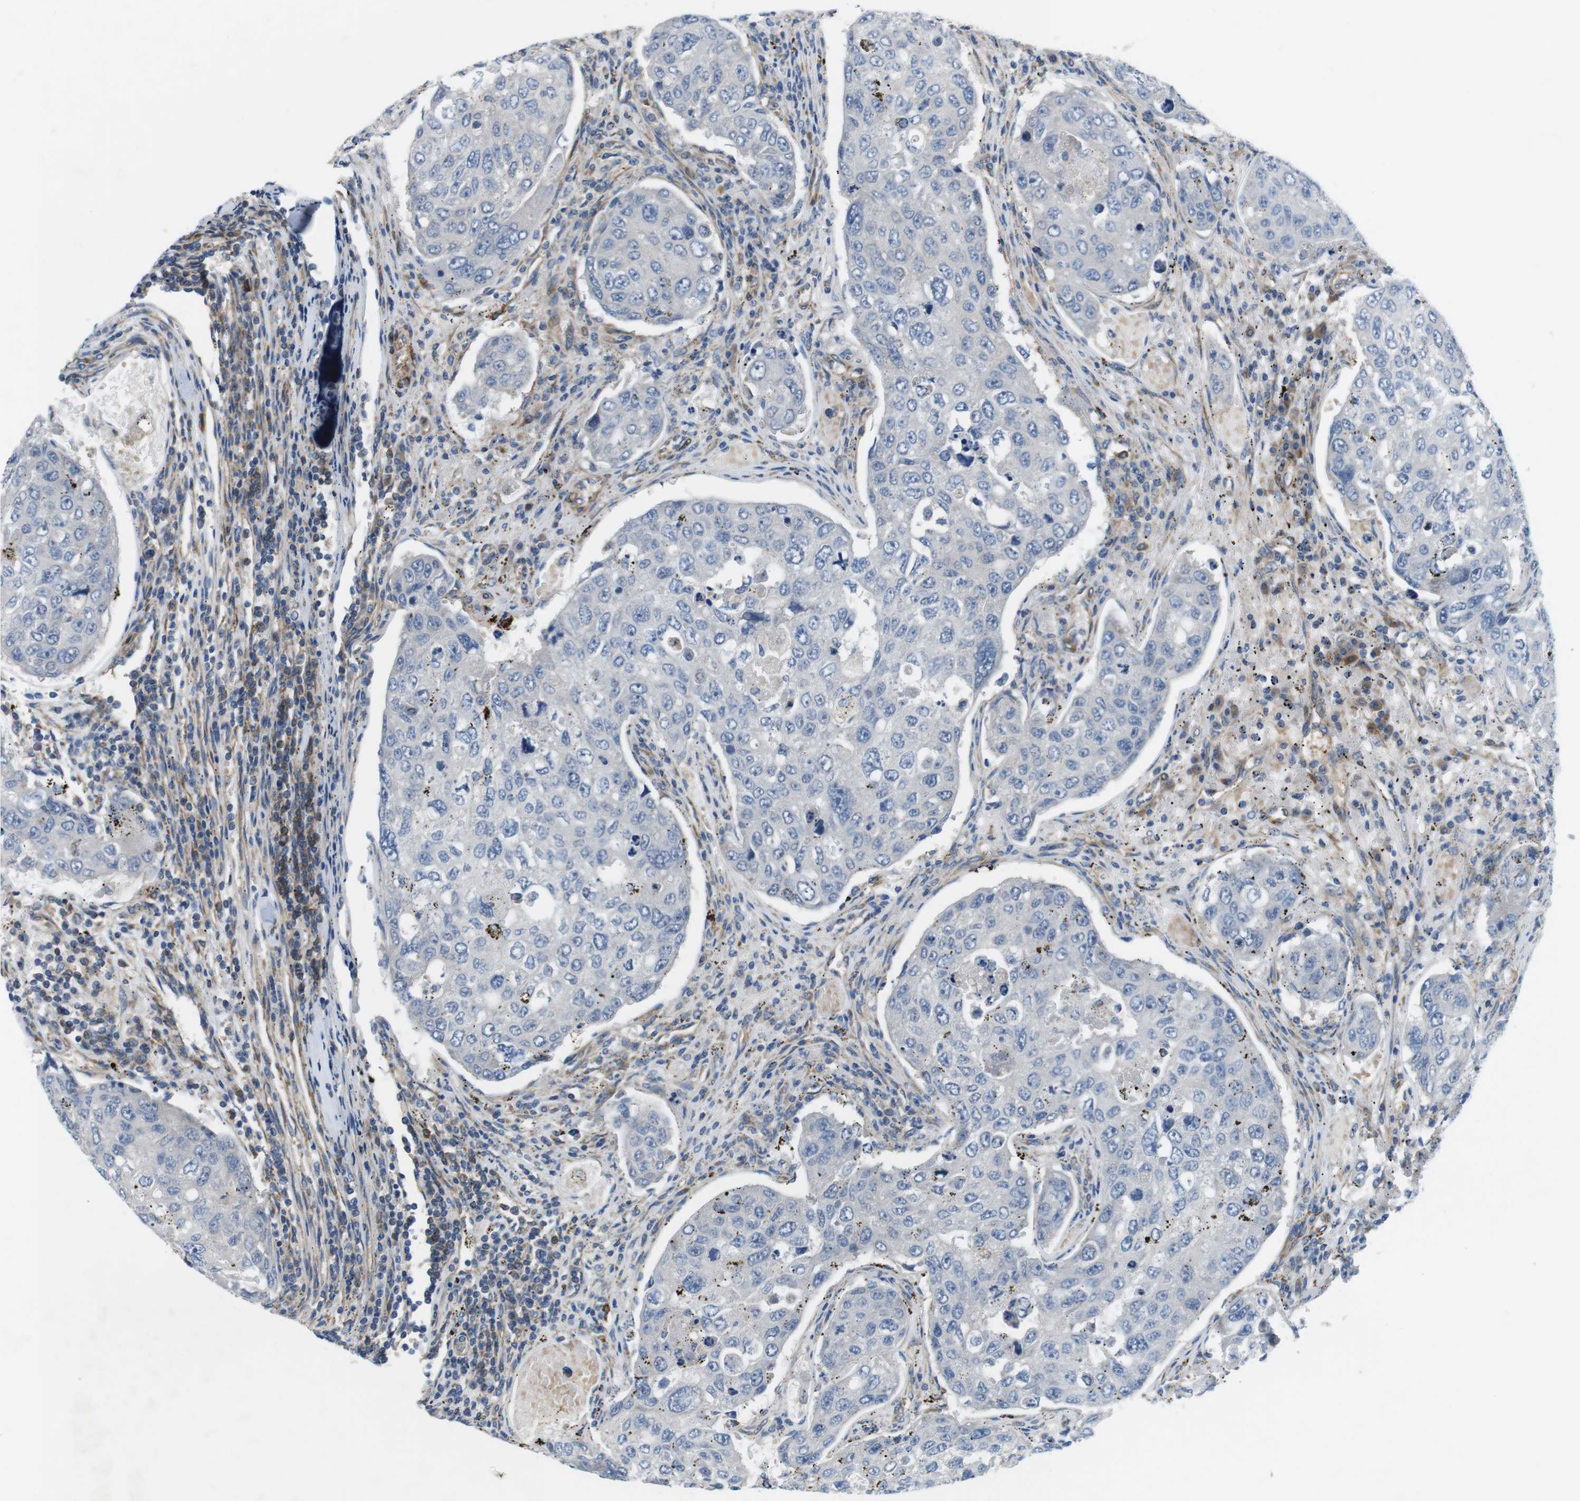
{"staining": {"intensity": "negative", "quantity": "none", "location": "none"}, "tissue": "urothelial cancer", "cell_type": "Tumor cells", "image_type": "cancer", "snomed": [{"axis": "morphology", "description": "Urothelial carcinoma, High grade"}, {"axis": "topography", "description": "Lymph node"}, {"axis": "topography", "description": "Urinary bladder"}], "caption": "Immunohistochemistry of urothelial cancer shows no staining in tumor cells.", "gene": "DCLK1", "patient": {"sex": "male", "age": 51}}